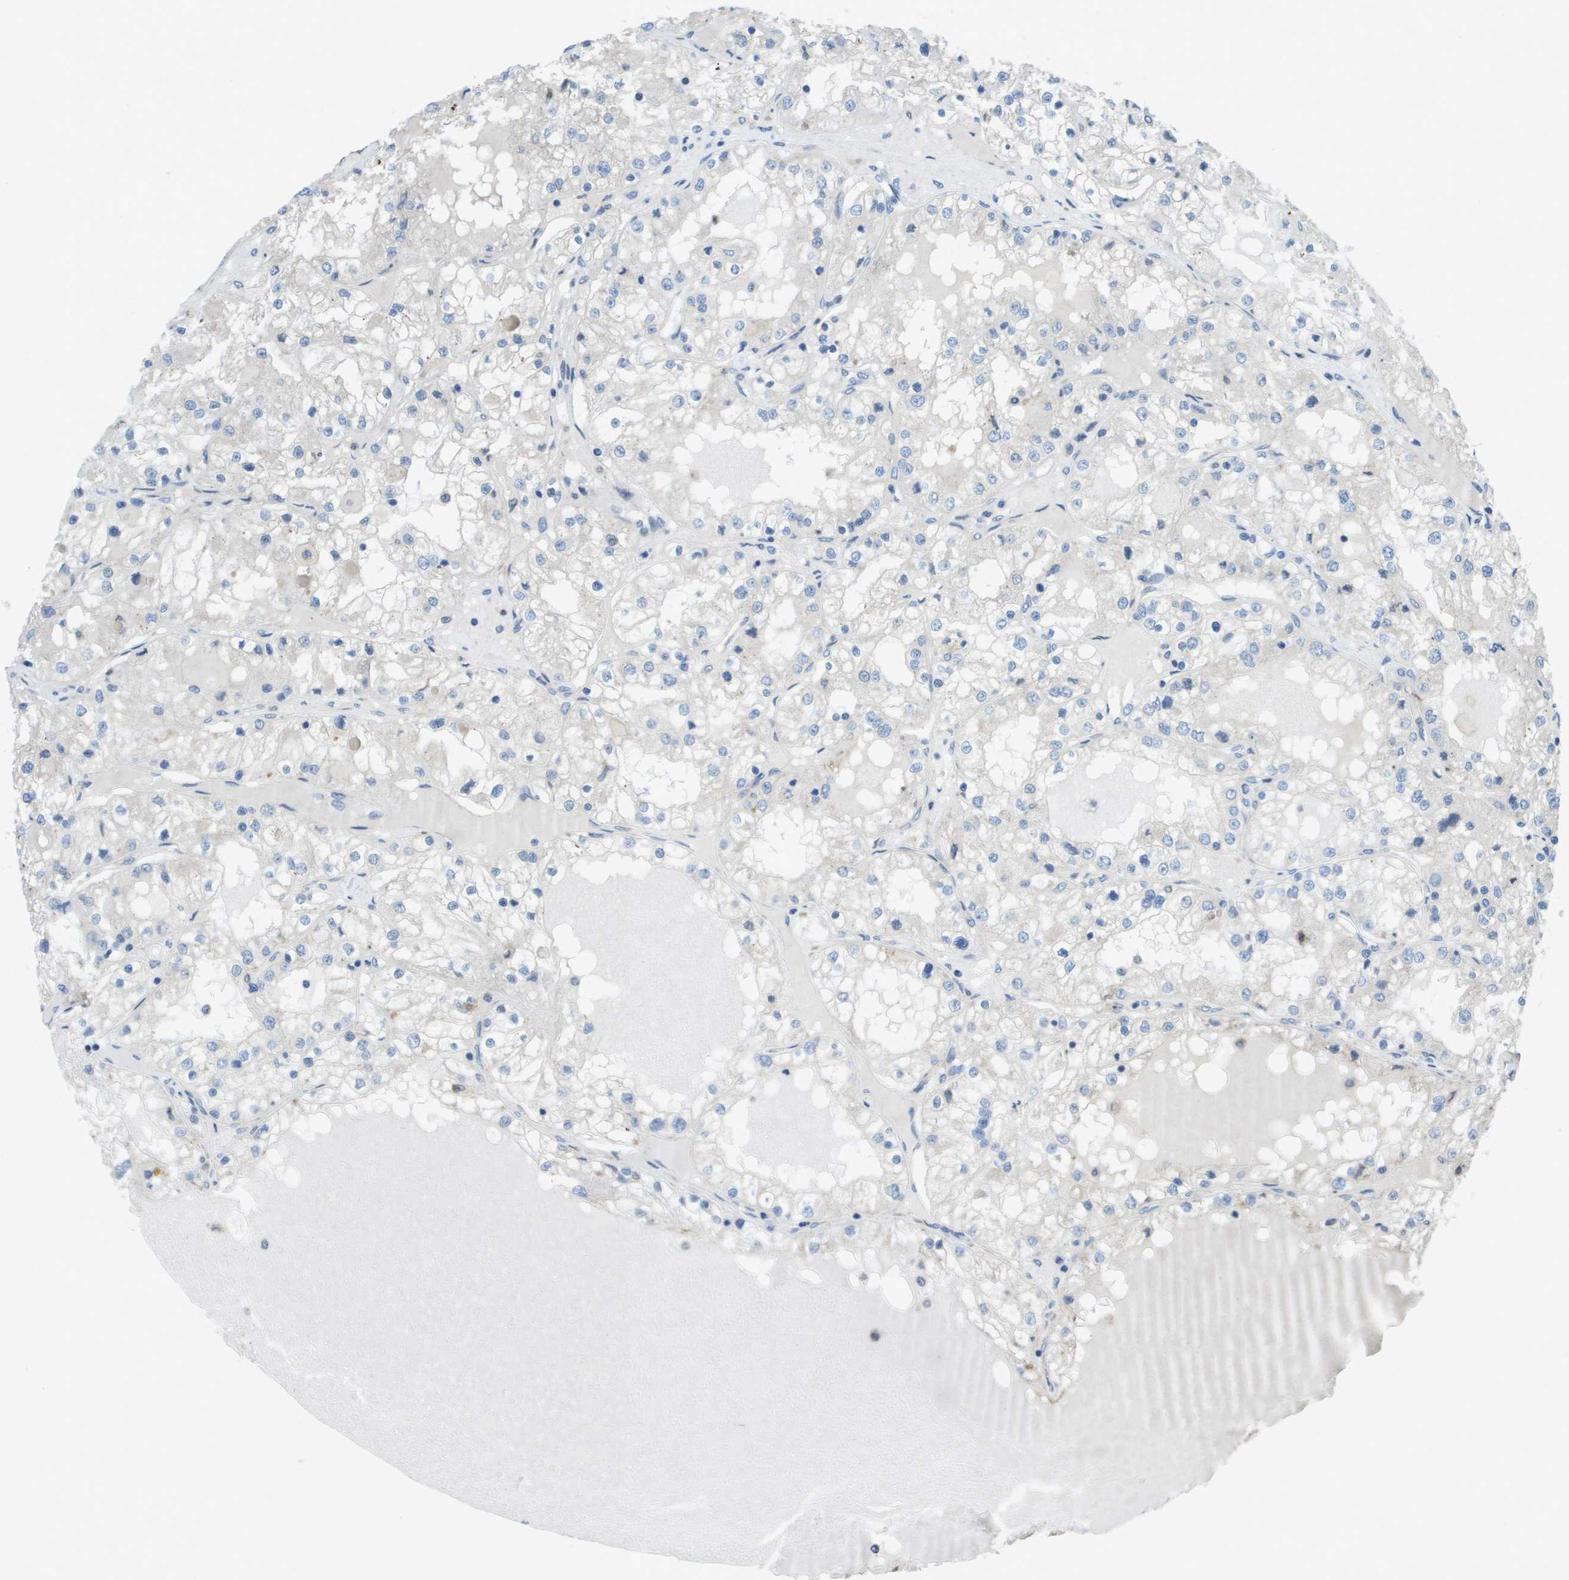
{"staining": {"intensity": "negative", "quantity": "none", "location": "none"}, "tissue": "renal cancer", "cell_type": "Tumor cells", "image_type": "cancer", "snomed": [{"axis": "morphology", "description": "Adenocarcinoma, NOS"}, {"axis": "topography", "description": "Kidney"}], "caption": "High magnification brightfield microscopy of adenocarcinoma (renal) stained with DAB (brown) and counterstained with hematoxylin (blue): tumor cells show no significant staining.", "gene": "CLCN2", "patient": {"sex": "male", "age": 68}}